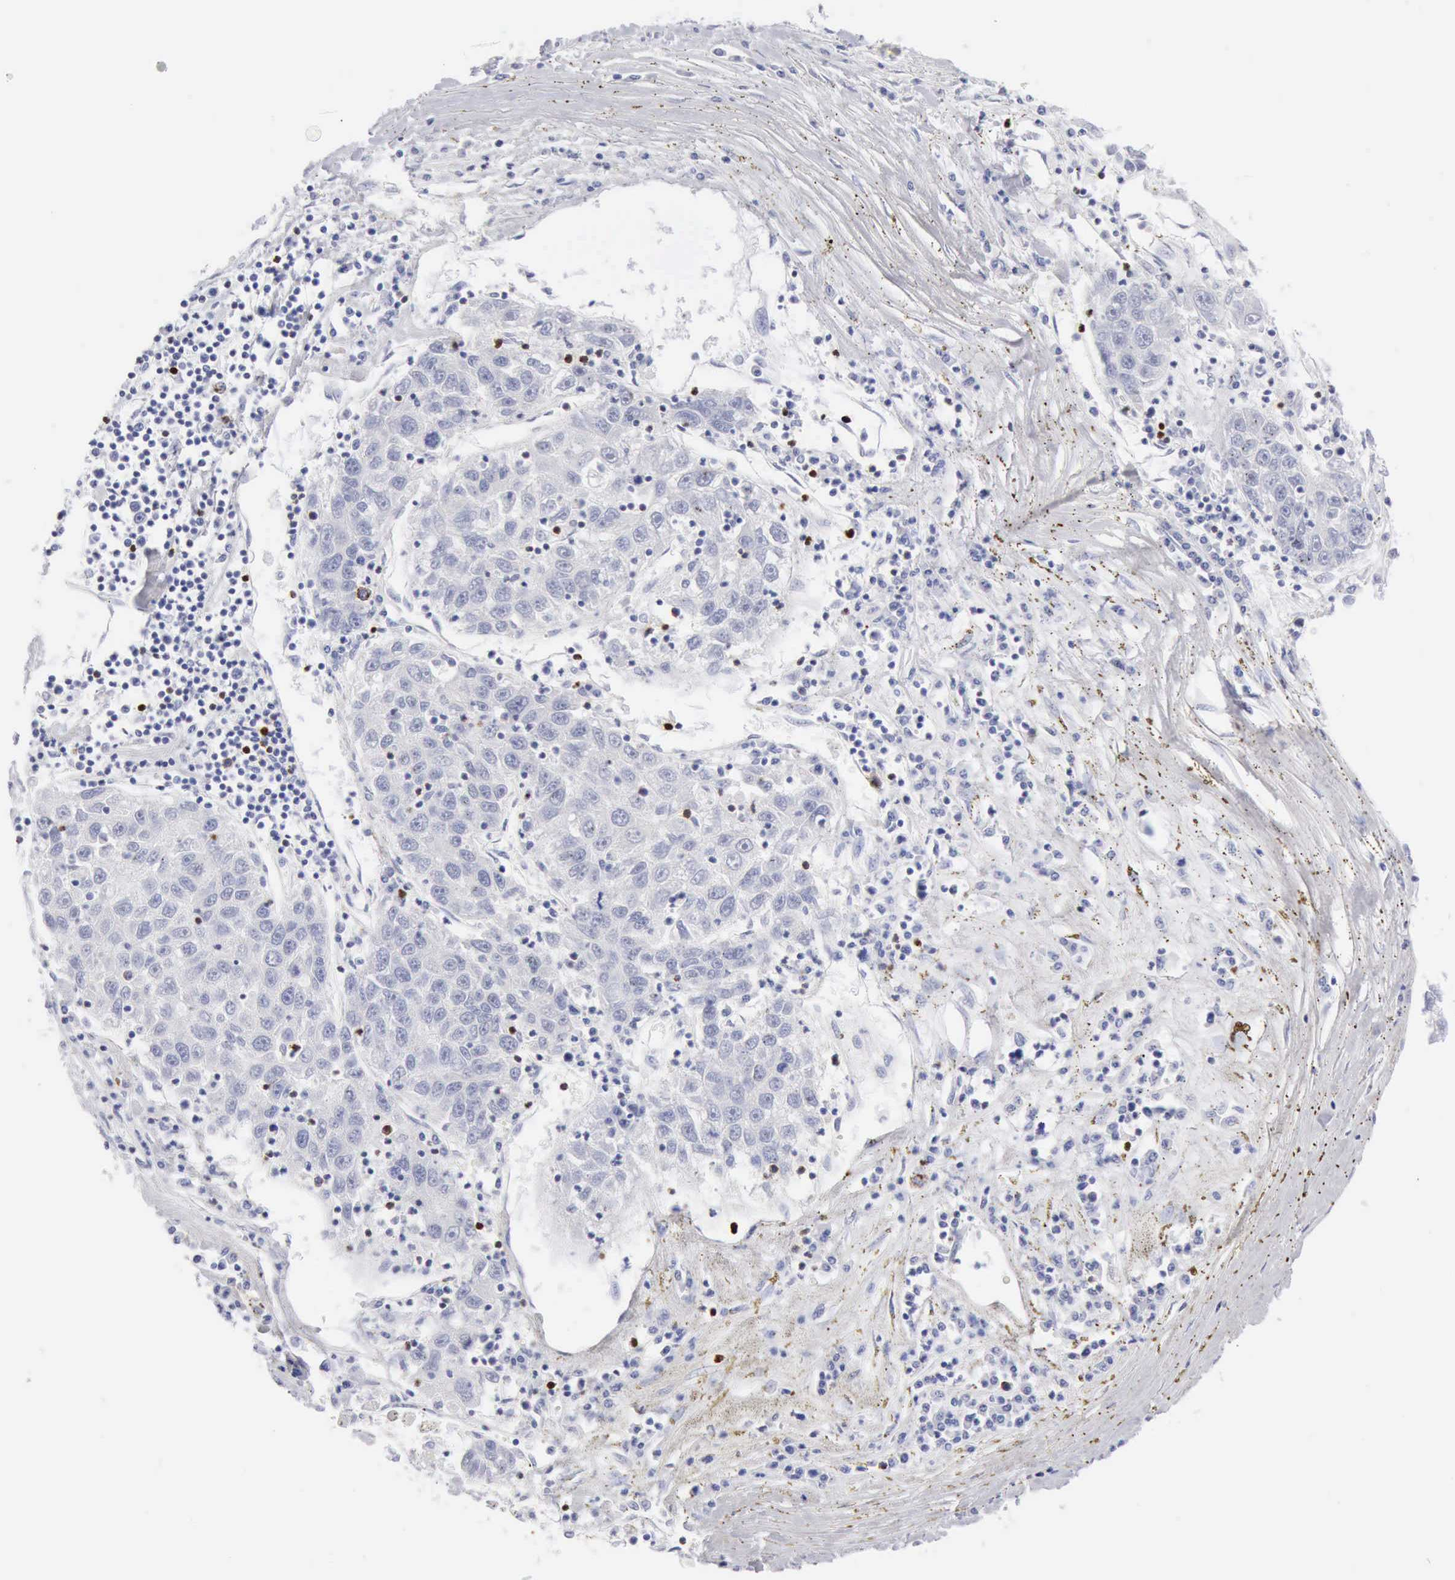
{"staining": {"intensity": "negative", "quantity": "none", "location": "none"}, "tissue": "liver cancer", "cell_type": "Tumor cells", "image_type": "cancer", "snomed": [{"axis": "morphology", "description": "Carcinoma, Hepatocellular, NOS"}, {"axis": "topography", "description": "Liver"}], "caption": "Tumor cells are negative for brown protein staining in liver hepatocellular carcinoma.", "gene": "GZMB", "patient": {"sex": "male", "age": 49}}